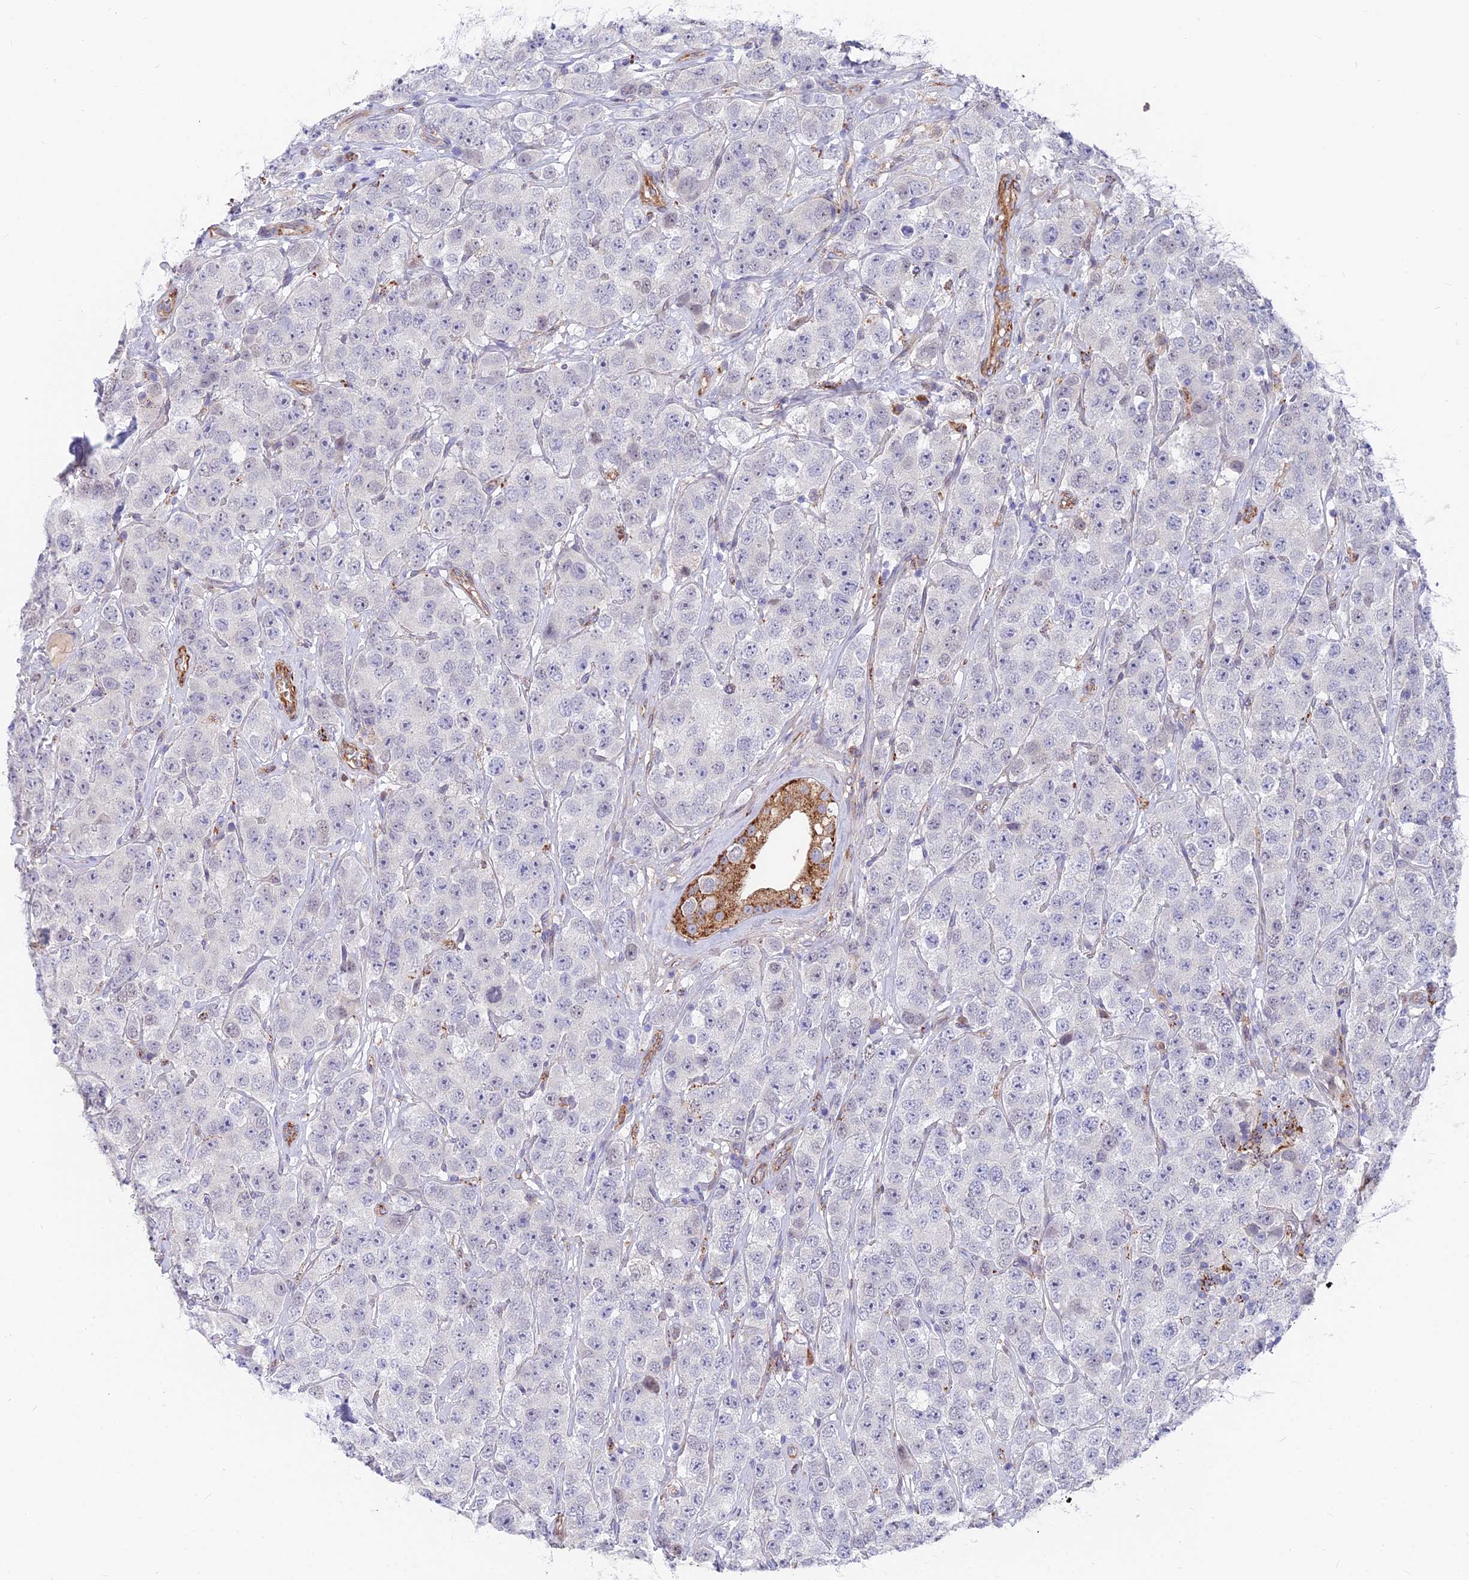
{"staining": {"intensity": "negative", "quantity": "none", "location": "none"}, "tissue": "testis cancer", "cell_type": "Tumor cells", "image_type": "cancer", "snomed": [{"axis": "morphology", "description": "Seminoma, NOS"}, {"axis": "topography", "description": "Testis"}], "caption": "The micrograph displays no staining of tumor cells in testis cancer.", "gene": "TIGD6", "patient": {"sex": "male", "age": 28}}